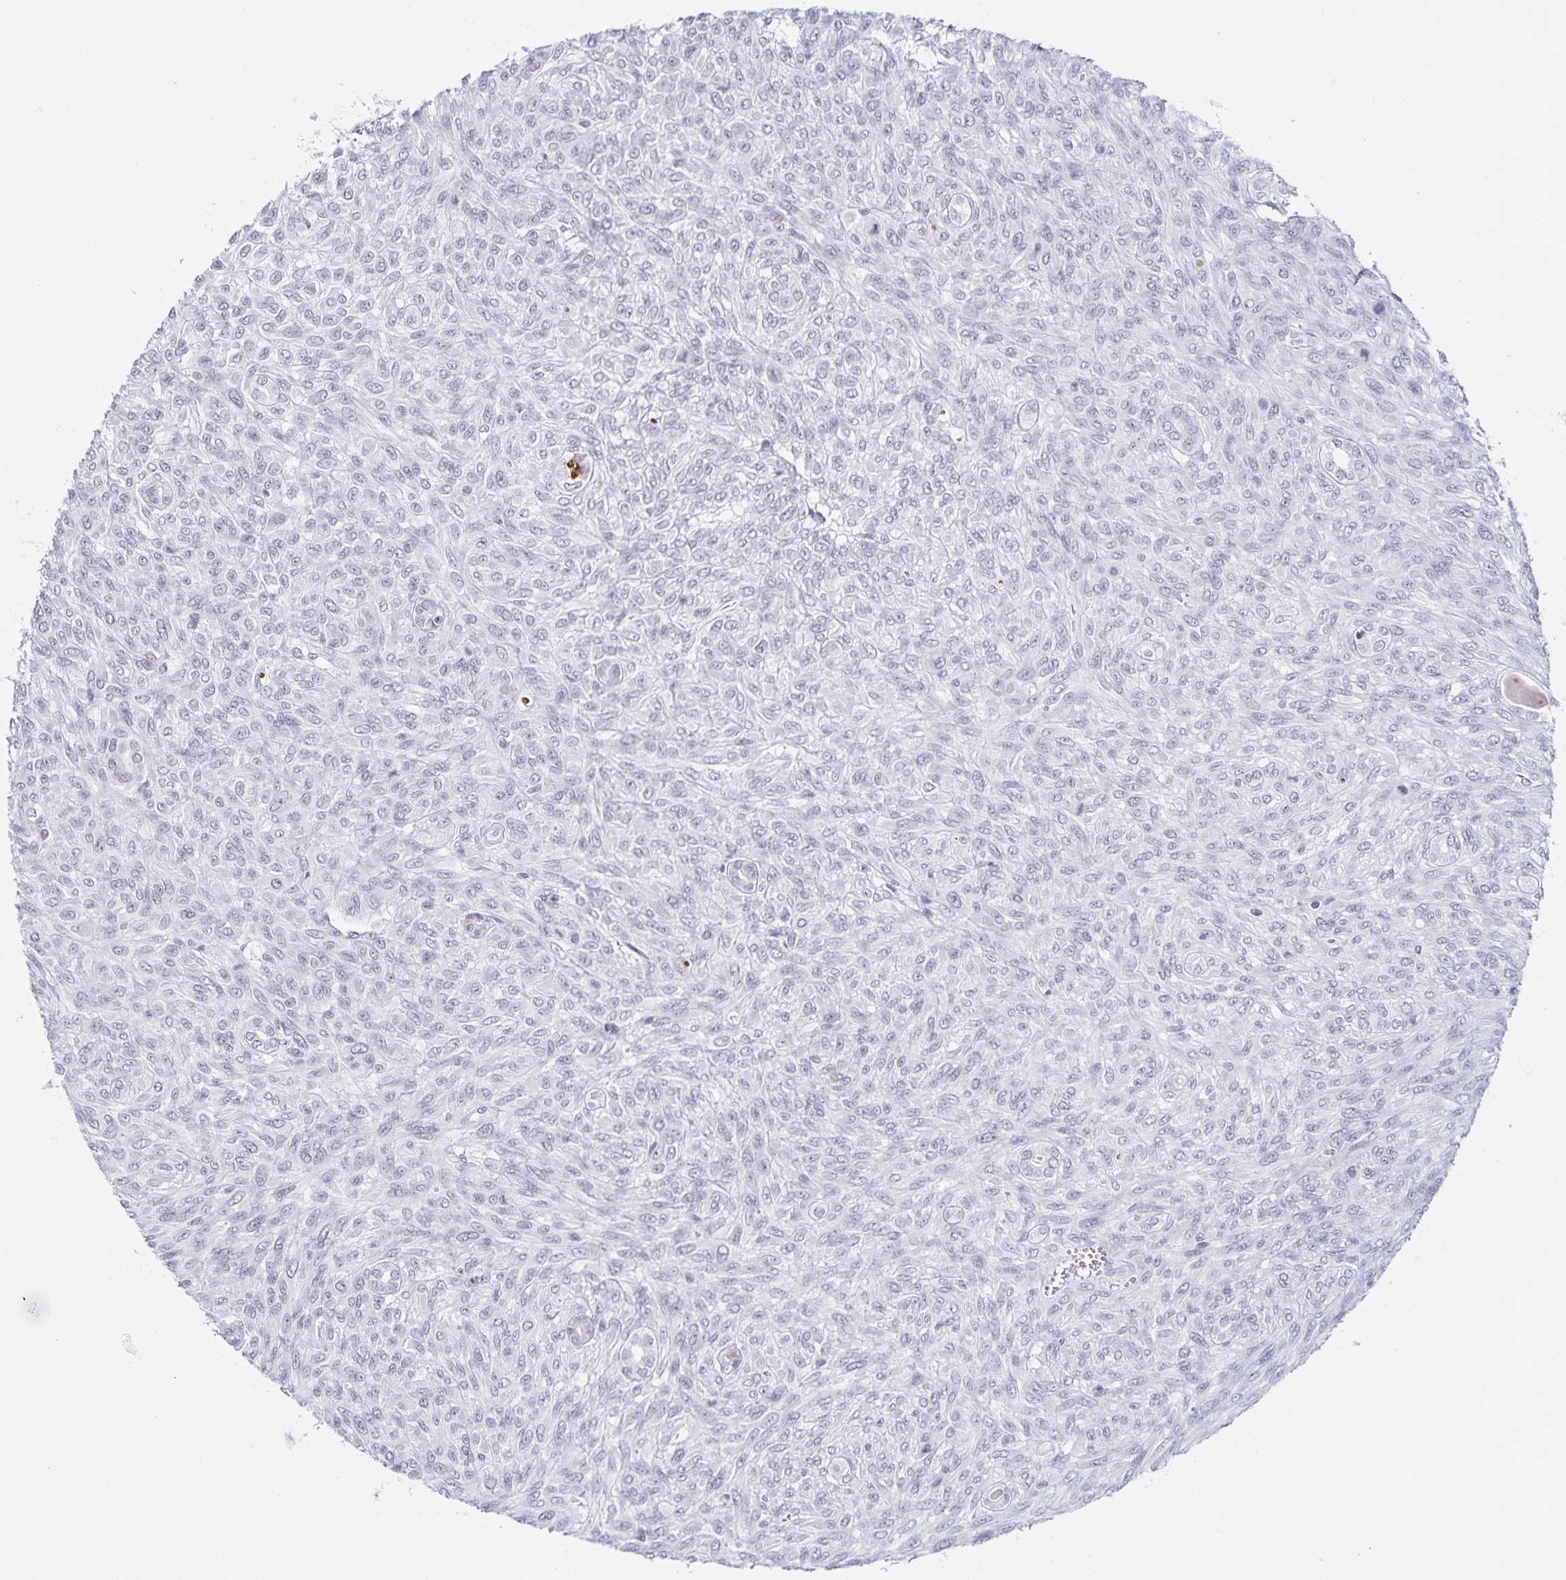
{"staining": {"intensity": "negative", "quantity": "none", "location": "none"}, "tissue": "renal cancer", "cell_type": "Tumor cells", "image_type": "cancer", "snomed": [{"axis": "morphology", "description": "Adenocarcinoma, NOS"}, {"axis": "topography", "description": "Kidney"}], "caption": "Protein analysis of adenocarcinoma (renal) exhibits no significant positivity in tumor cells.", "gene": "LCE6A", "patient": {"sex": "male", "age": 58}}